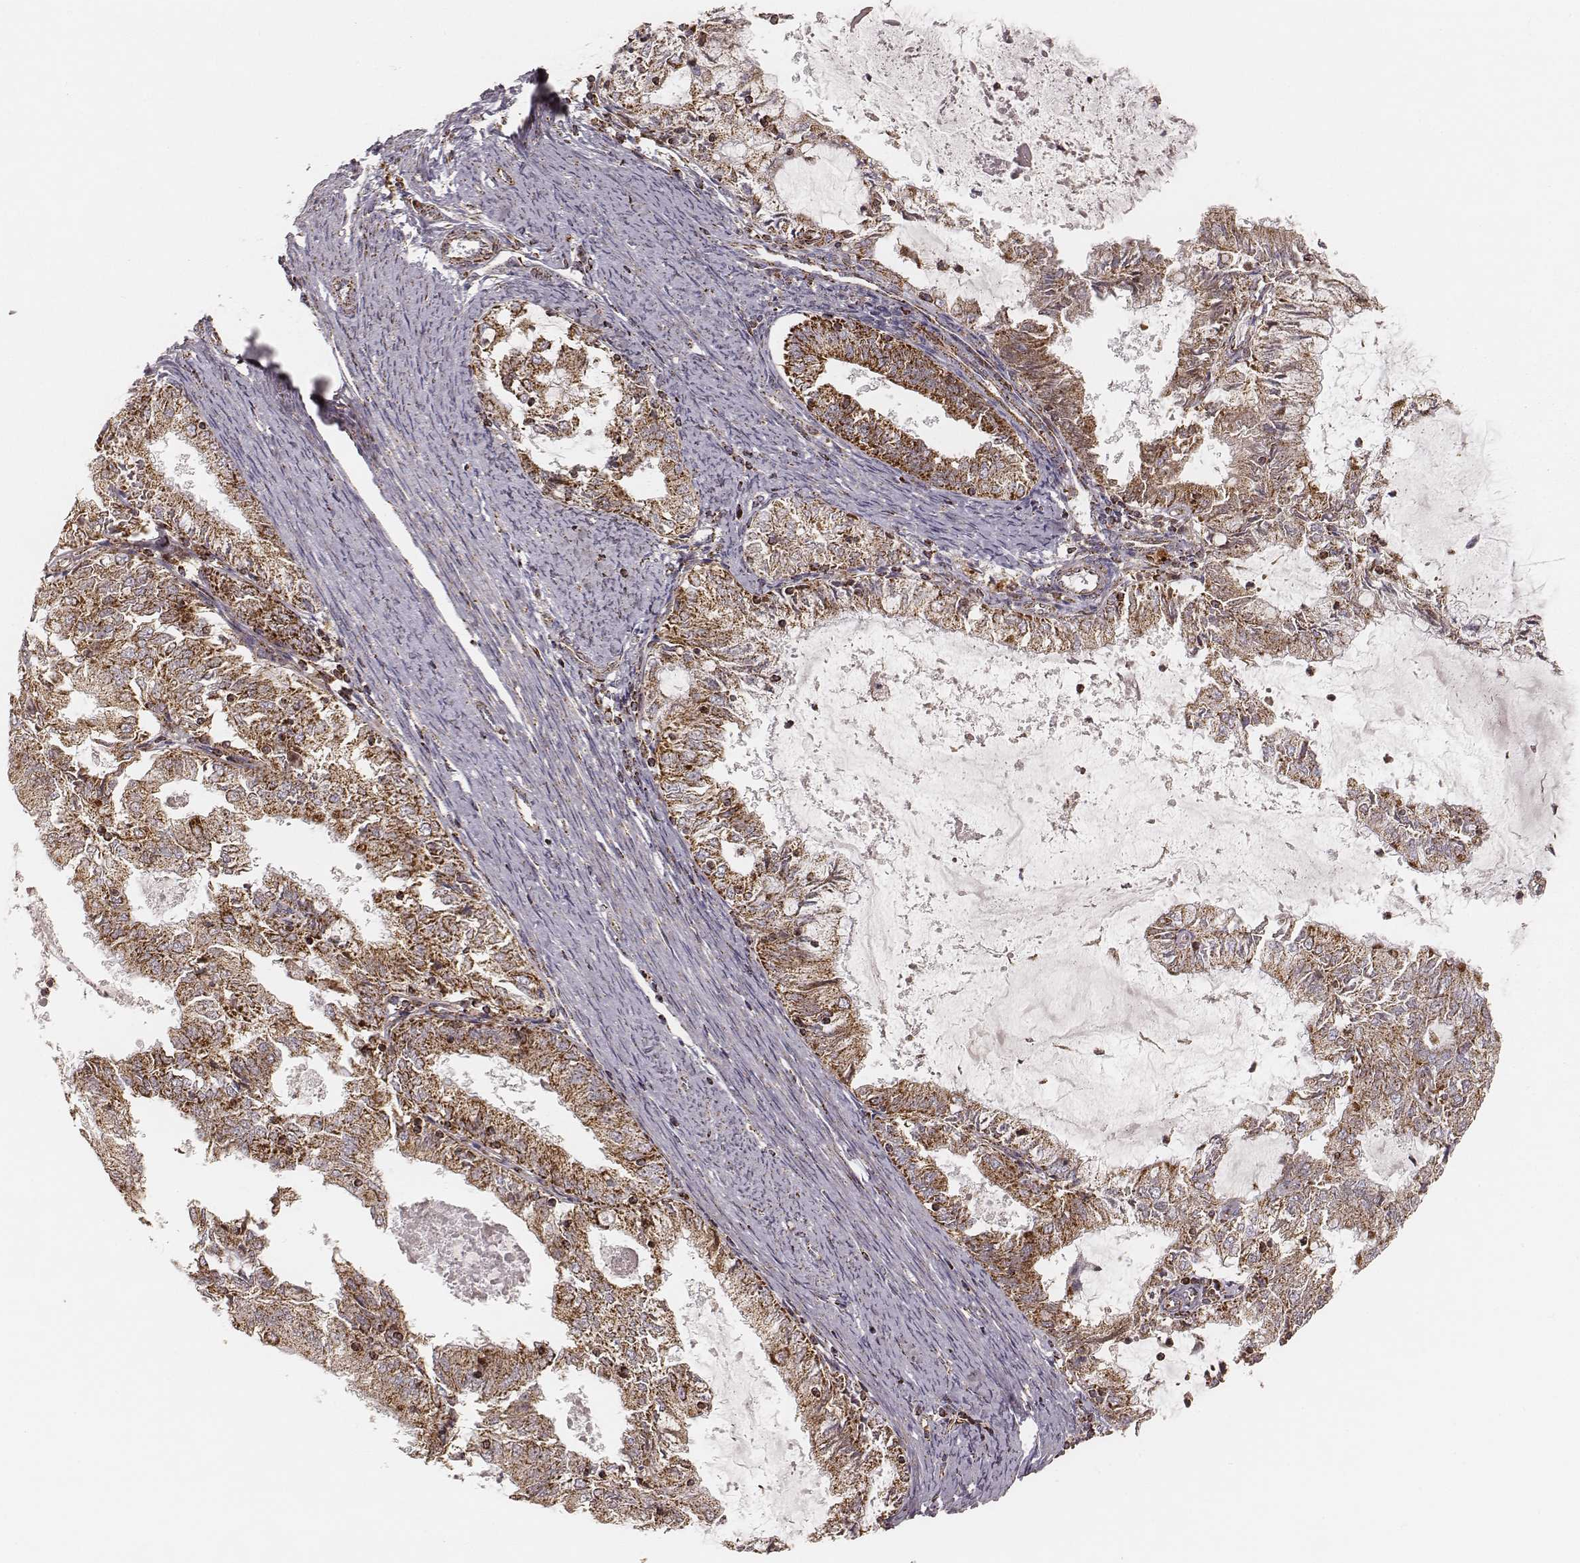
{"staining": {"intensity": "moderate", "quantity": ">75%", "location": "cytoplasmic/membranous"}, "tissue": "endometrial cancer", "cell_type": "Tumor cells", "image_type": "cancer", "snomed": [{"axis": "morphology", "description": "Adenocarcinoma, NOS"}, {"axis": "topography", "description": "Endometrium"}], "caption": "IHC (DAB) staining of adenocarcinoma (endometrial) demonstrates moderate cytoplasmic/membranous protein positivity in approximately >75% of tumor cells.", "gene": "CS", "patient": {"sex": "female", "age": 57}}